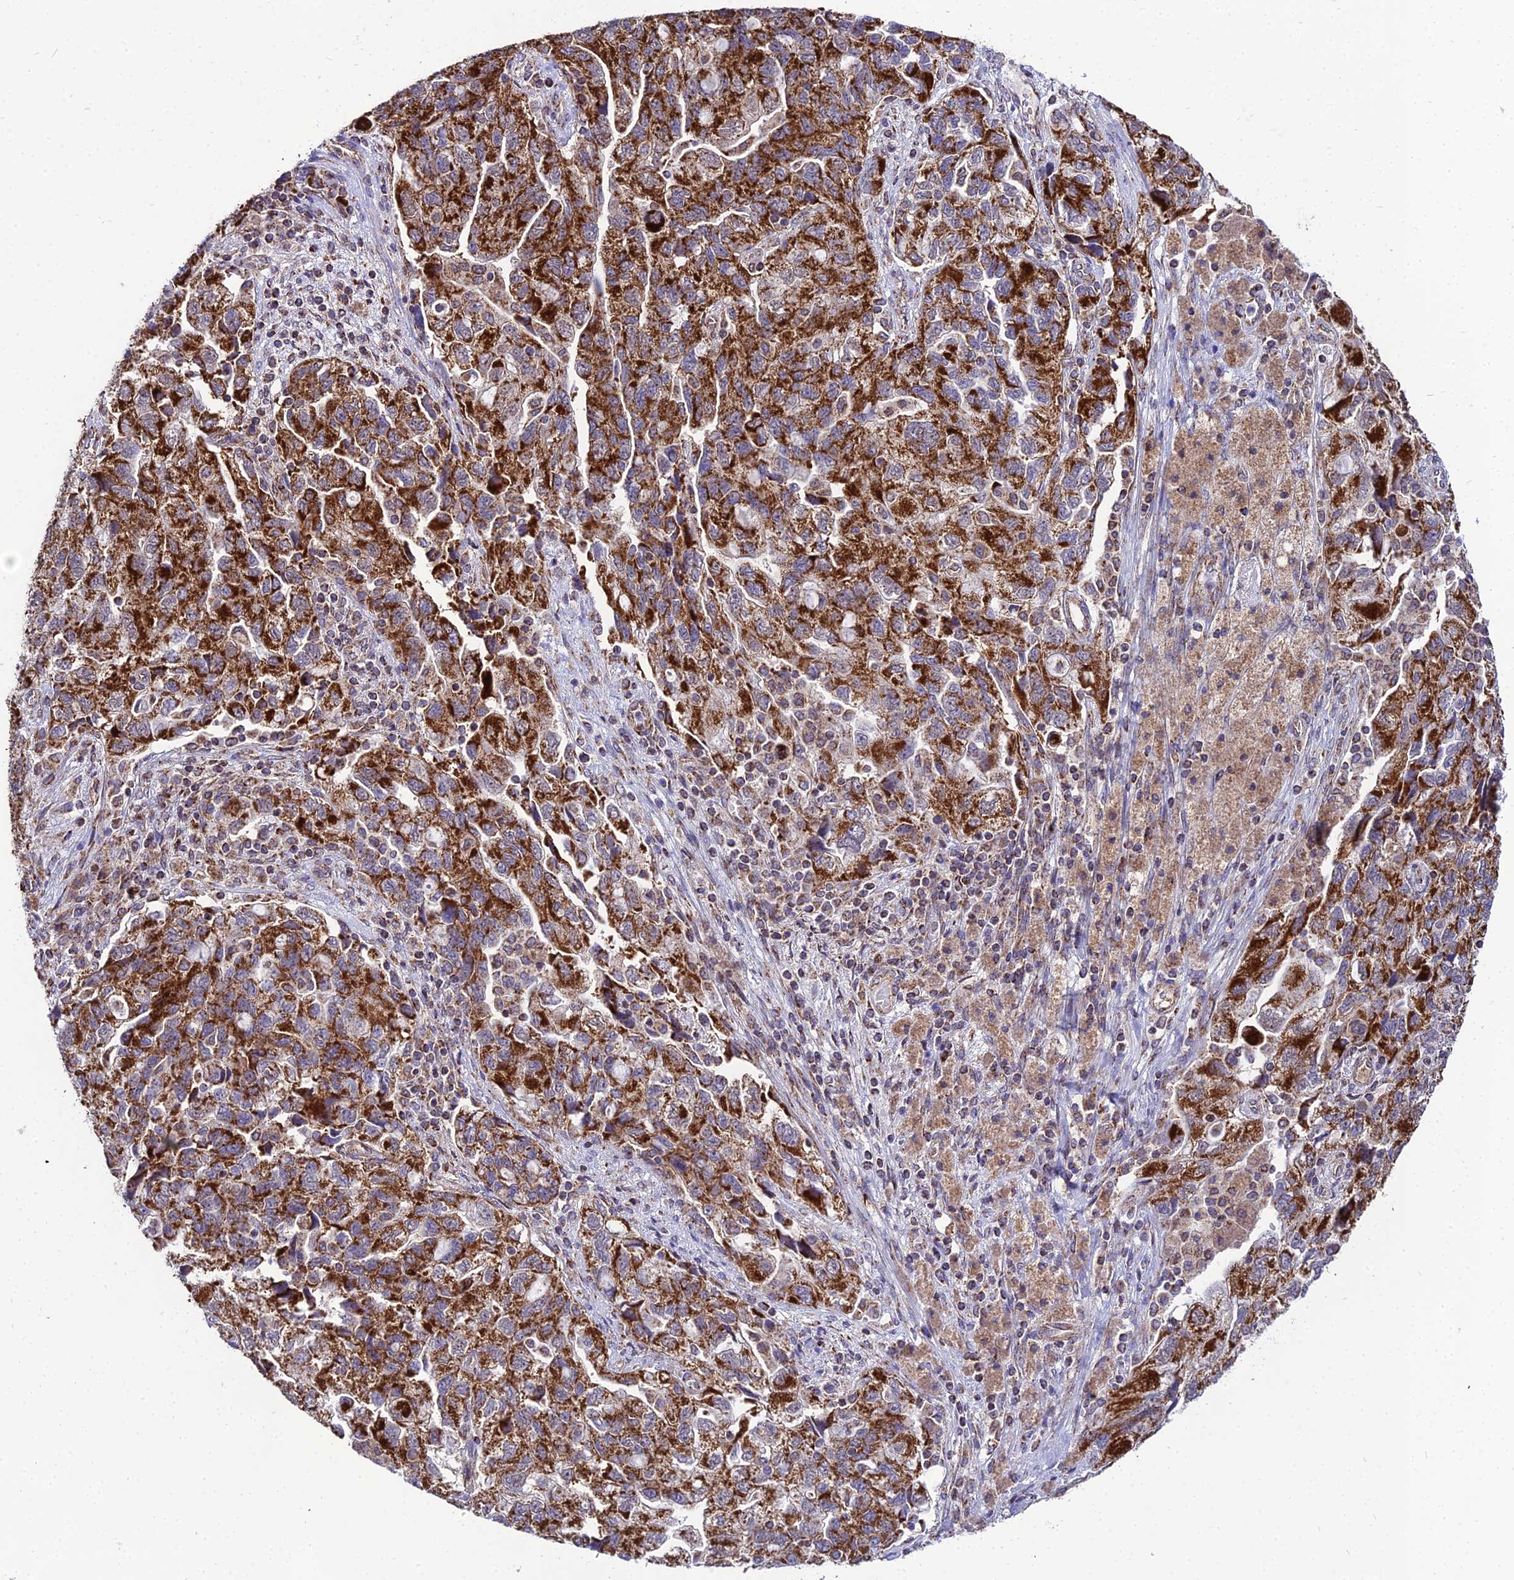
{"staining": {"intensity": "strong", "quantity": ">75%", "location": "cytoplasmic/membranous"}, "tissue": "ovarian cancer", "cell_type": "Tumor cells", "image_type": "cancer", "snomed": [{"axis": "morphology", "description": "Carcinoma, NOS"}, {"axis": "morphology", "description": "Cystadenocarcinoma, serous, NOS"}, {"axis": "topography", "description": "Ovary"}], "caption": "Human carcinoma (ovarian) stained for a protein (brown) reveals strong cytoplasmic/membranous positive positivity in approximately >75% of tumor cells.", "gene": "PSMD2", "patient": {"sex": "female", "age": 69}}